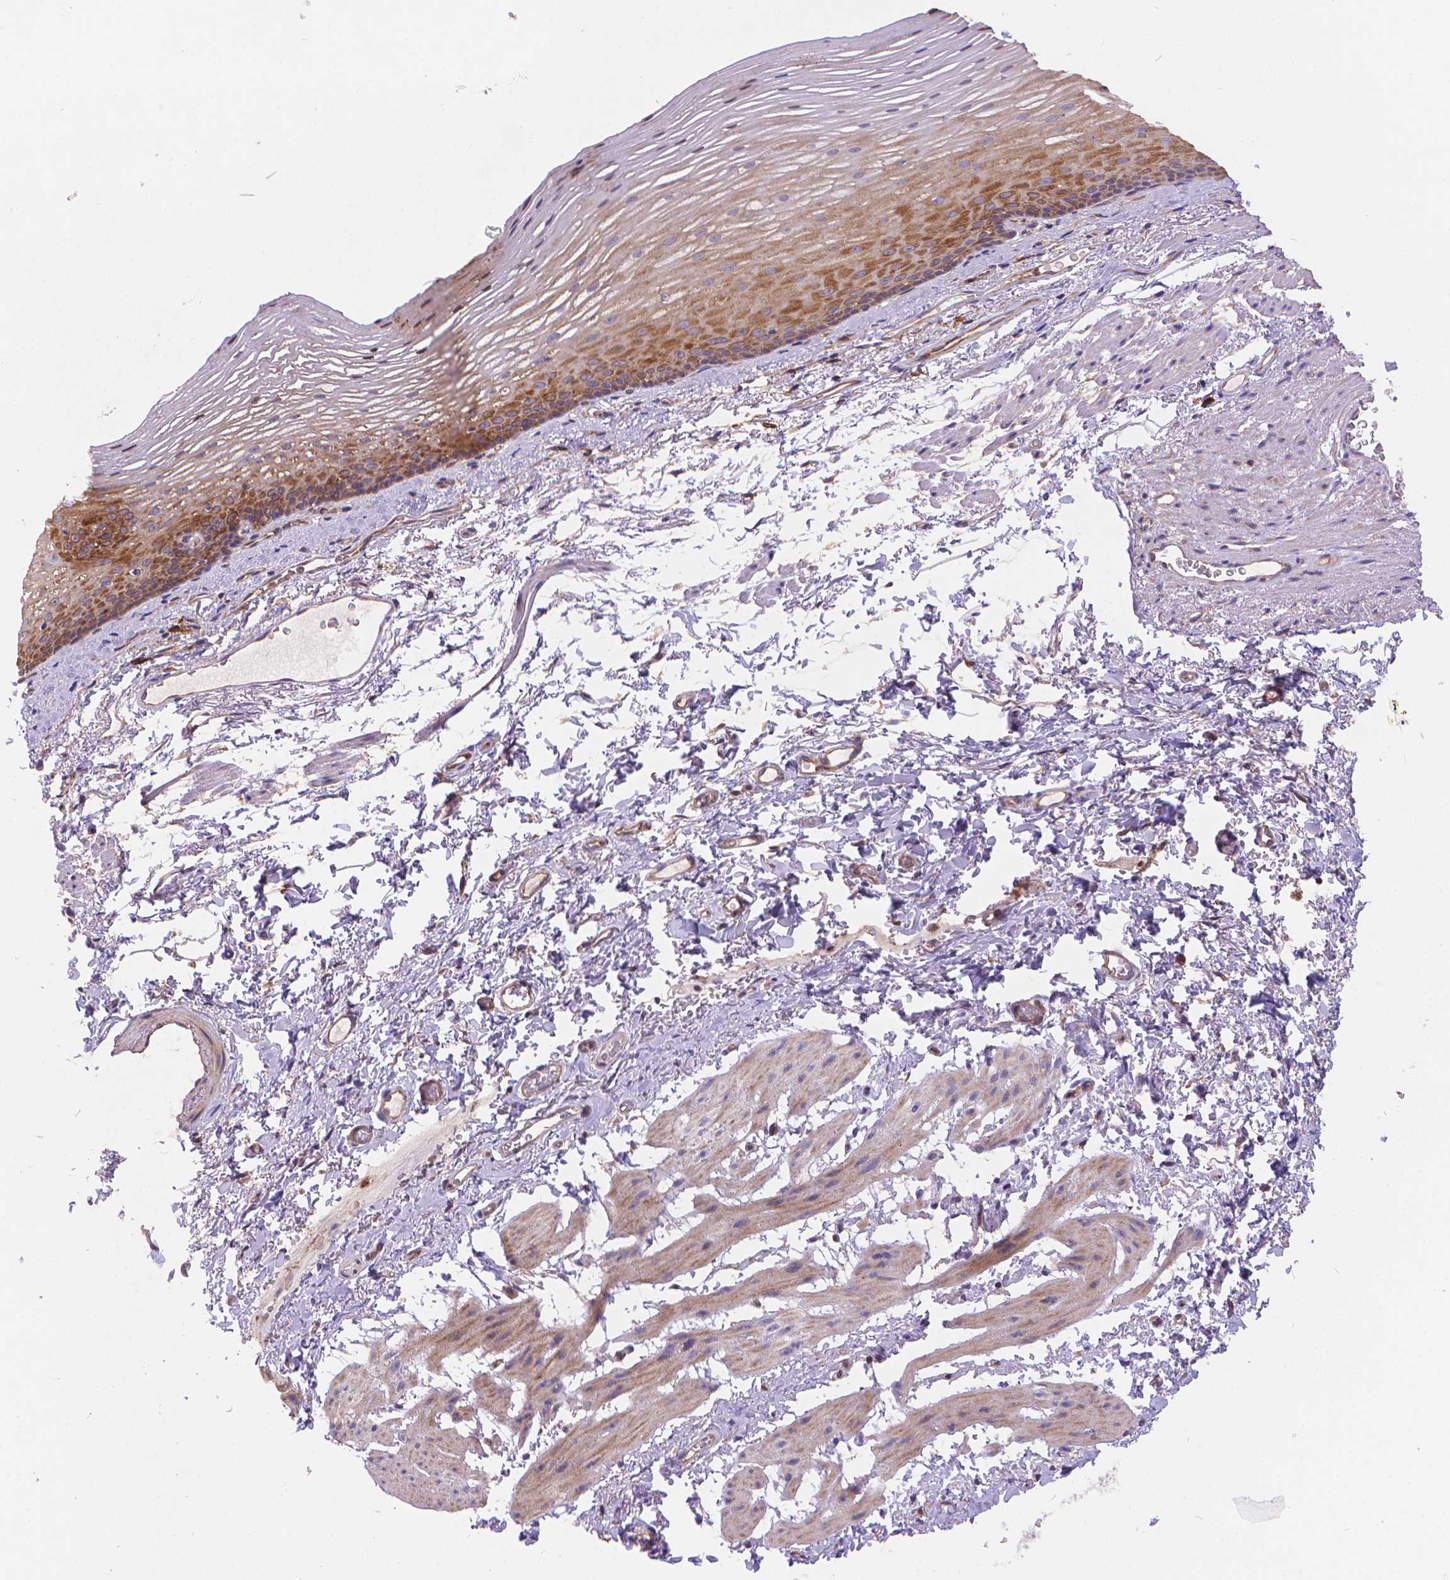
{"staining": {"intensity": "moderate", "quantity": "<25%", "location": "cytoplasmic/membranous"}, "tissue": "esophagus", "cell_type": "Squamous epithelial cells", "image_type": "normal", "snomed": [{"axis": "morphology", "description": "Normal tissue, NOS"}, {"axis": "topography", "description": "Esophagus"}], "caption": "Approximately <25% of squamous epithelial cells in benign human esophagus exhibit moderate cytoplasmic/membranous protein positivity as visualized by brown immunohistochemical staining.", "gene": "ARAP1", "patient": {"sex": "male", "age": 76}}